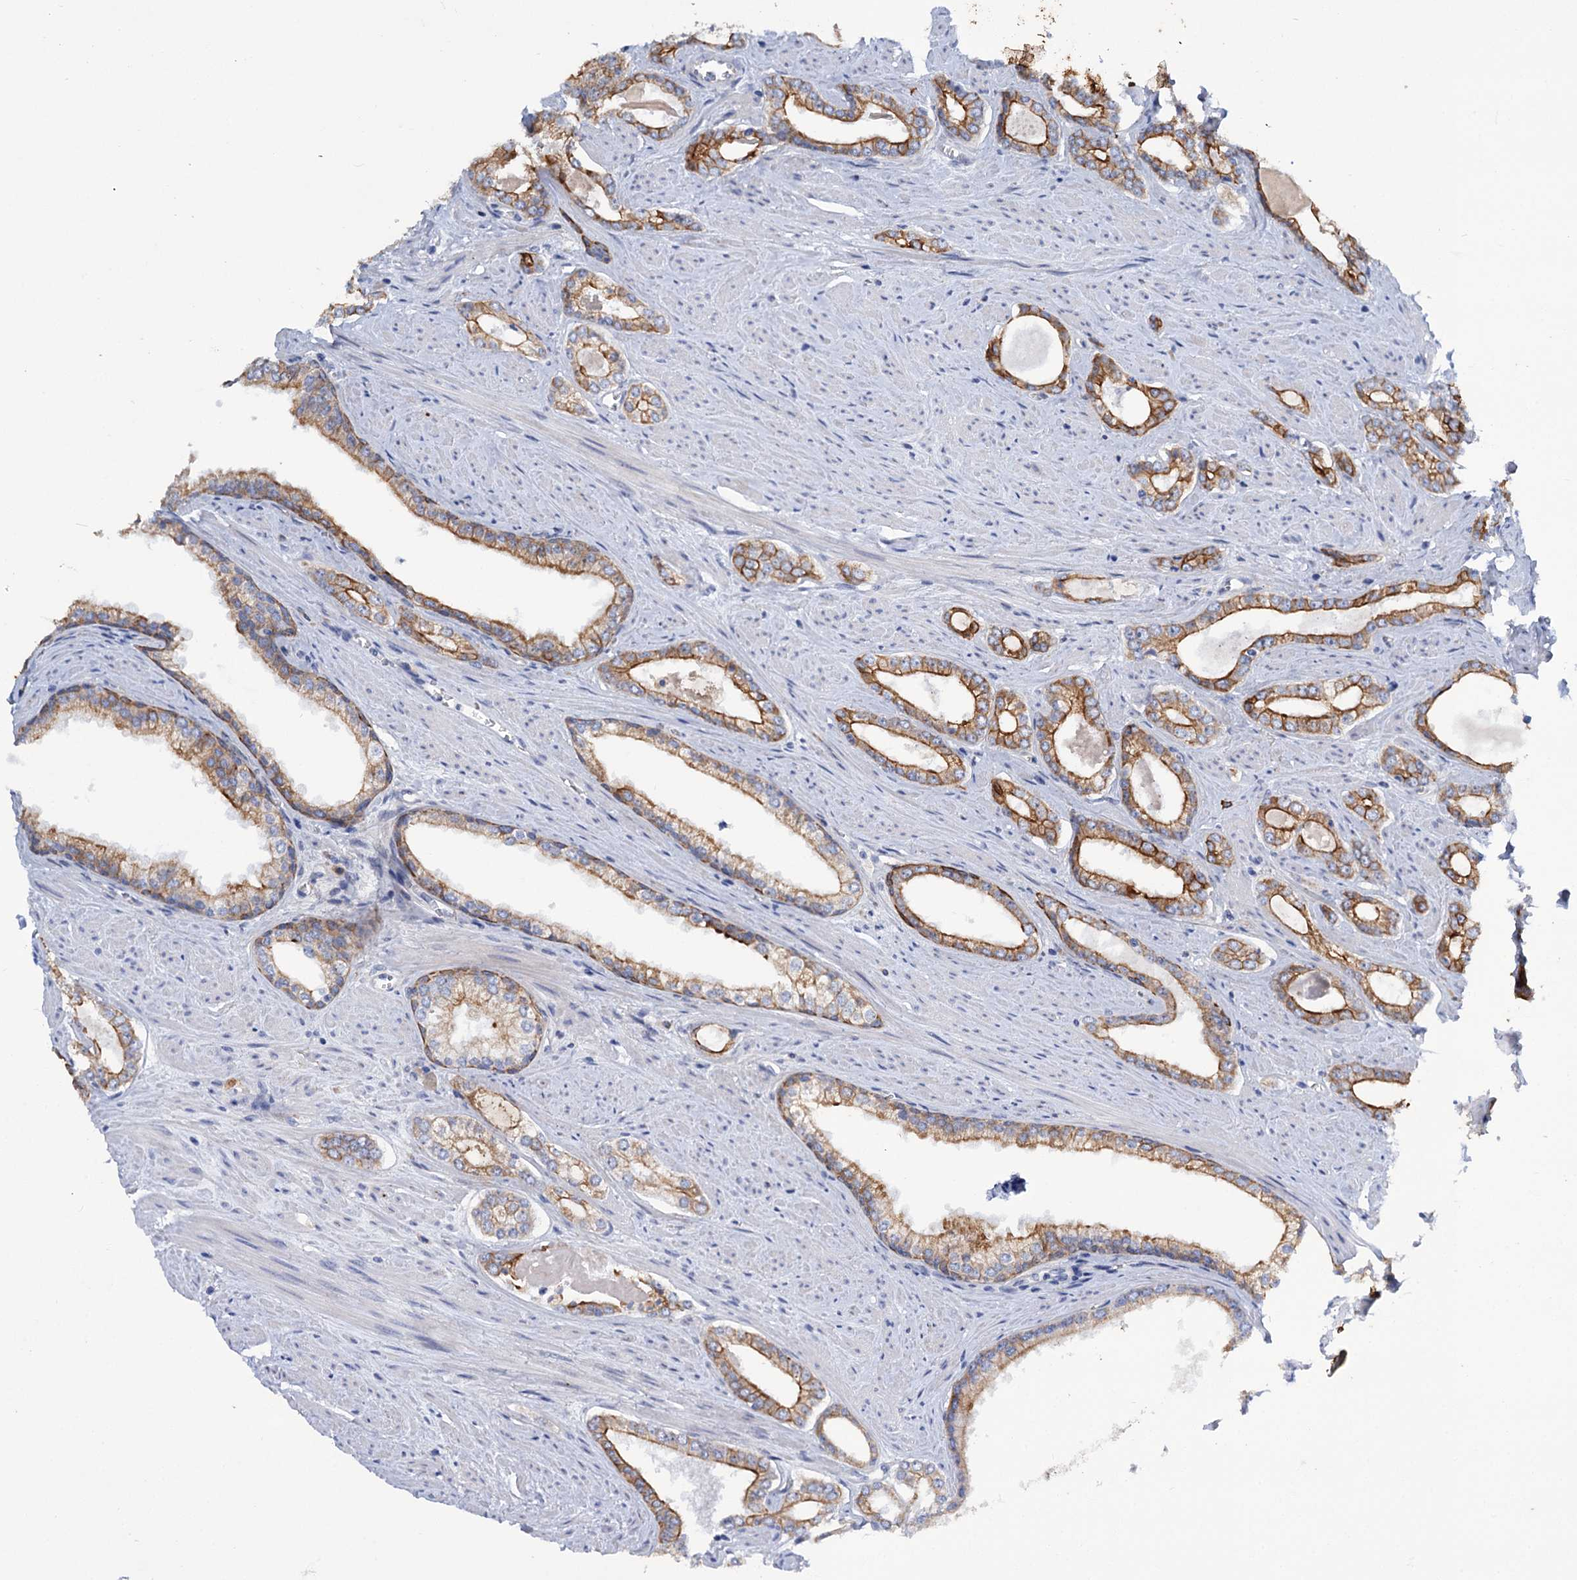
{"staining": {"intensity": "moderate", "quantity": ">75%", "location": "cytoplasmic/membranous"}, "tissue": "prostate cancer", "cell_type": "Tumor cells", "image_type": "cancer", "snomed": [{"axis": "morphology", "description": "Adenocarcinoma, Low grade"}, {"axis": "topography", "description": "Prostate and seminal vesicle, NOS"}], "caption": "A high-resolution photomicrograph shows immunohistochemistry staining of prostate cancer, which reveals moderate cytoplasmic/membranous expression in about >75% of tumor cells.", "gene": "FAAP20", "patient": {"sex": "male", "age": 60}}